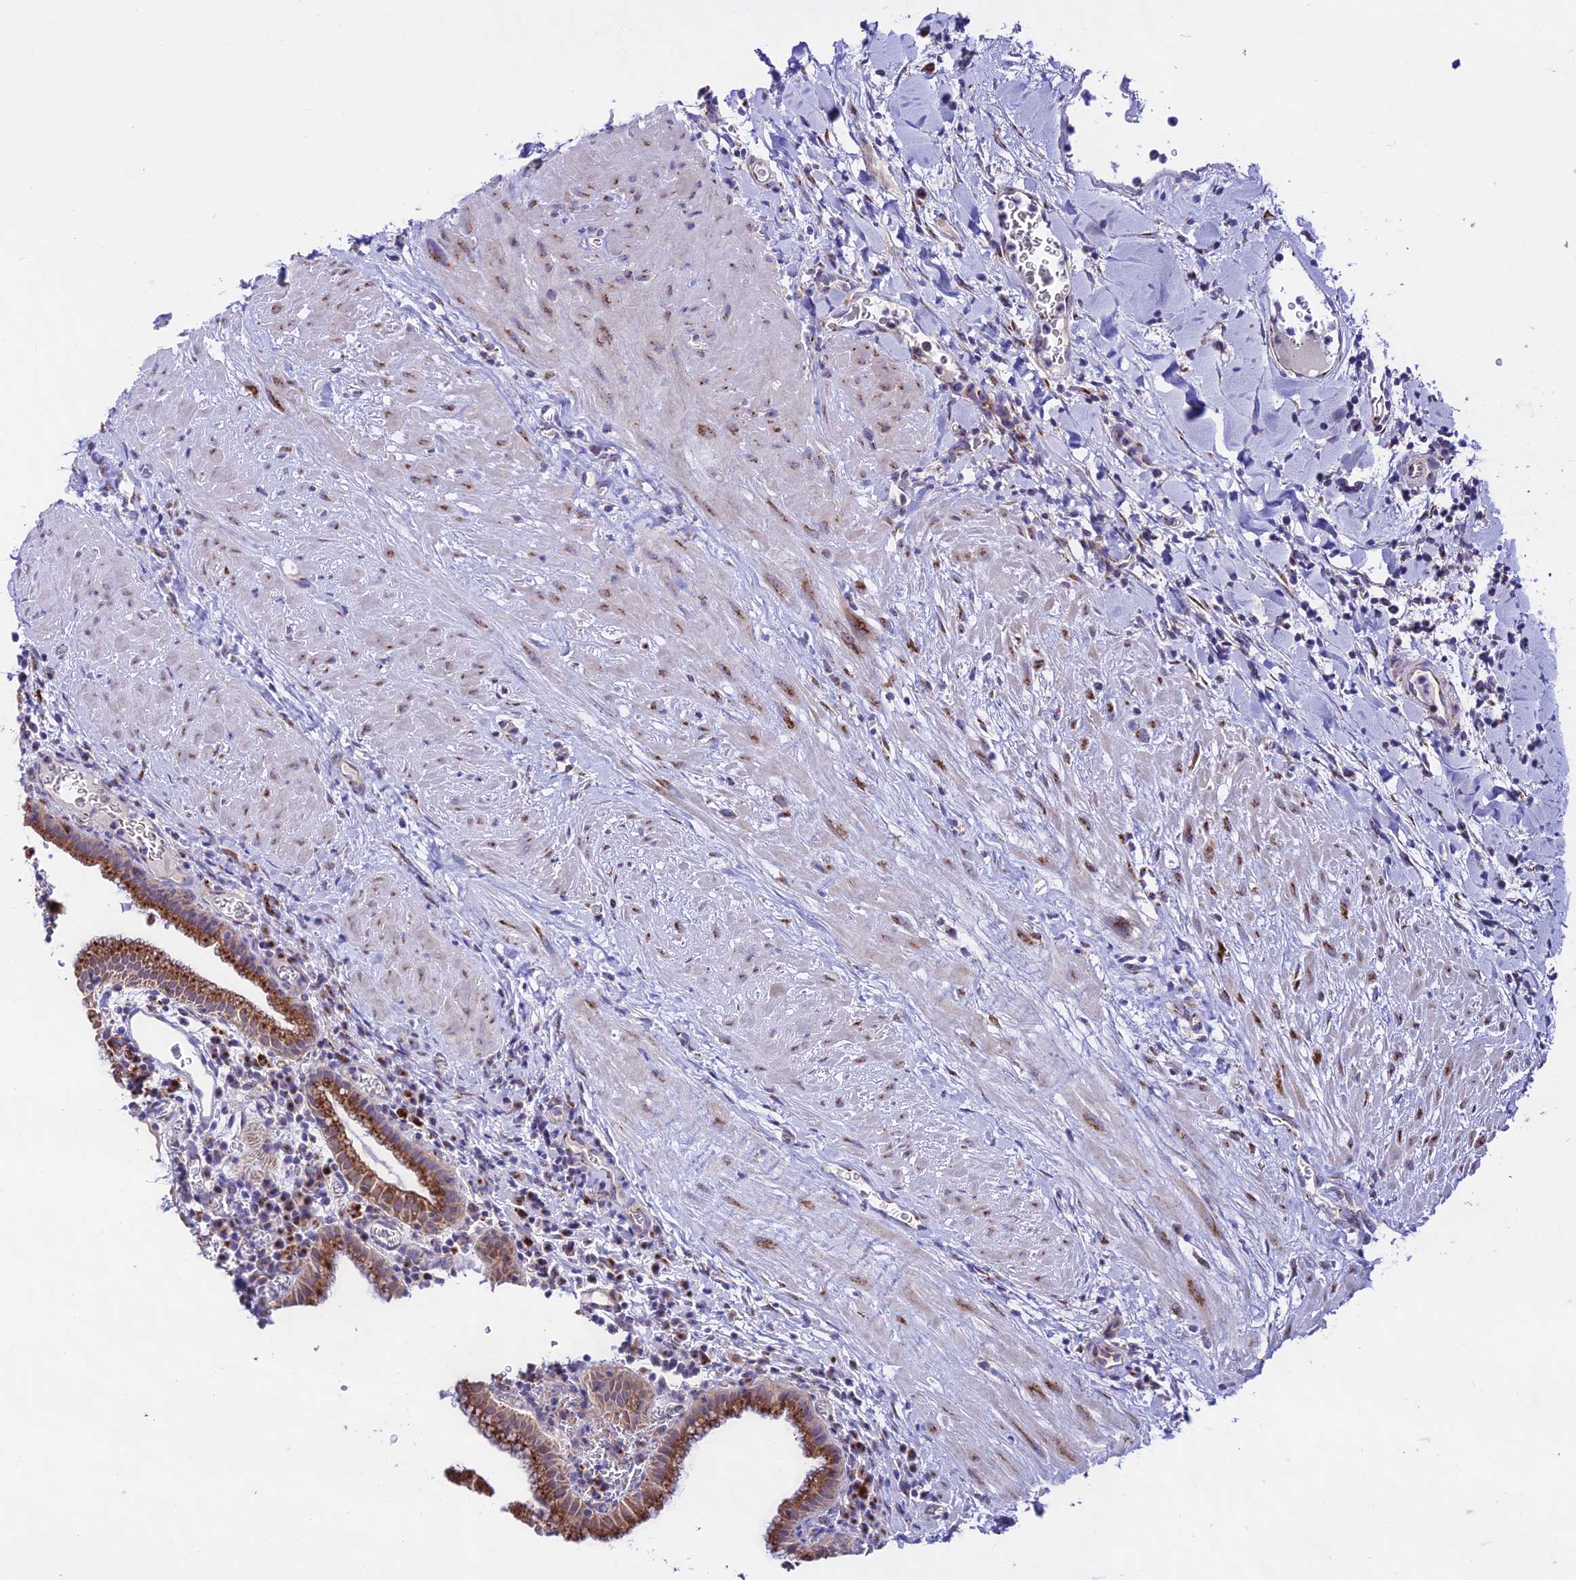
{"staining": {"intensity": "strong", "quantity": ">75%", "location": "cytoplasmic/membranous"}, "tissue": "gallbladder", "cell_type": "Glandular cells", "image_type": "normal", "snomed": [{"axis": "morphology", "description": "Normal tissue, NOS"}, {"axis": "topography", "description": "Gallbladder"}], "caption": "Approximately >75% of glandular cells in benign human gallbladder show strong cytoplasmic/membranous protein expression as visualized by brown immunohistochemical staining.", "gene": "LACTB2", "patient": {"sex": "male", "age": 78}}